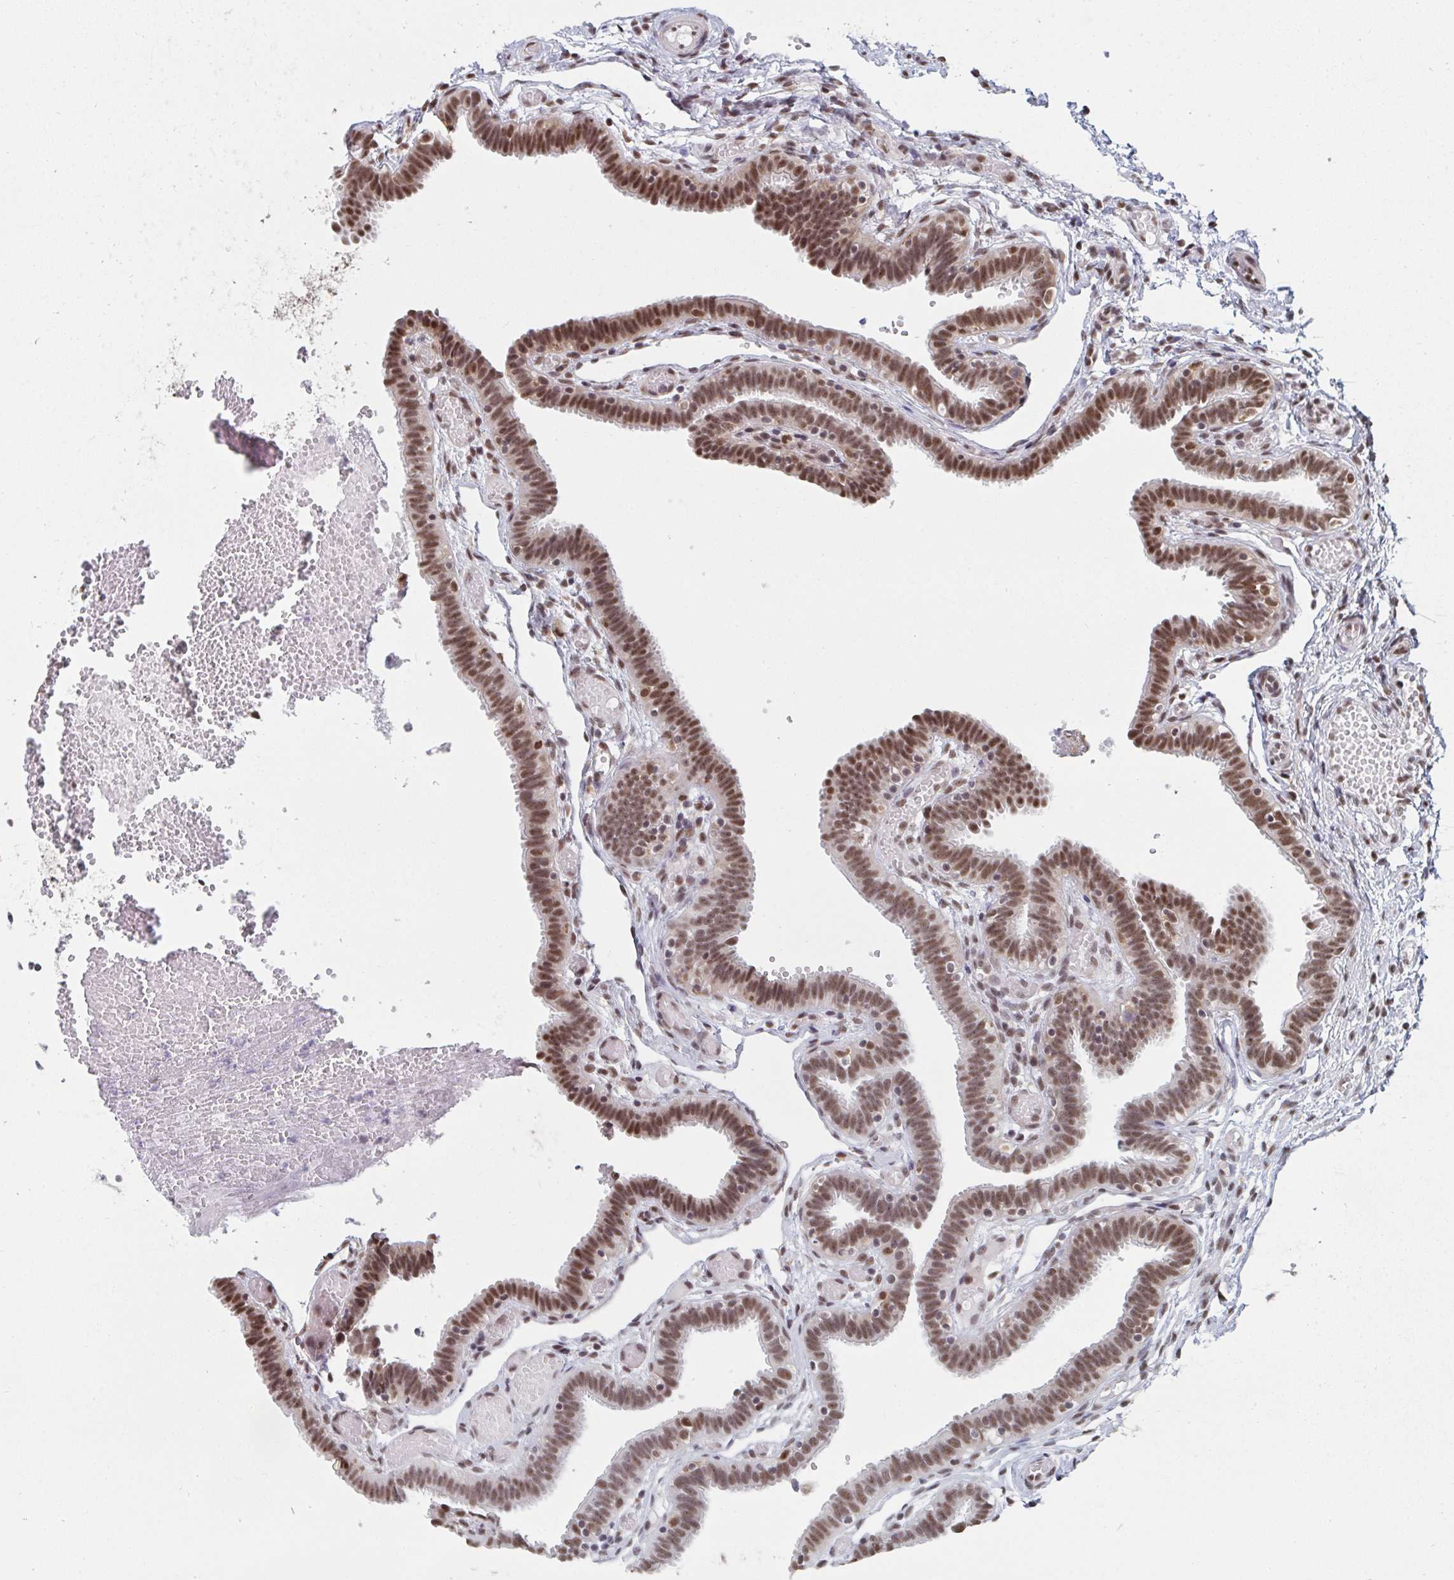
{"staining": {"intensity": "moderate", "quantity": ">75%", "location": "nuclear"}, "tissue": "fallopian tube", "cell_type": "Glandular cells", "image_type": "normal", "snomed": [{"axis": "morphology", "description": "Normal tissue, NOS"}, {"axis": "topography", "description": "Fallopian tube"}], "caption": "Fallopian tube stained for a protein reveals moderate nuclear positivity in glandular cells. (Brightfield microscopy of DAB IHC at high magnification).", "gene": "MBNL1", "patient": {"sex": "female", "age": 37}}